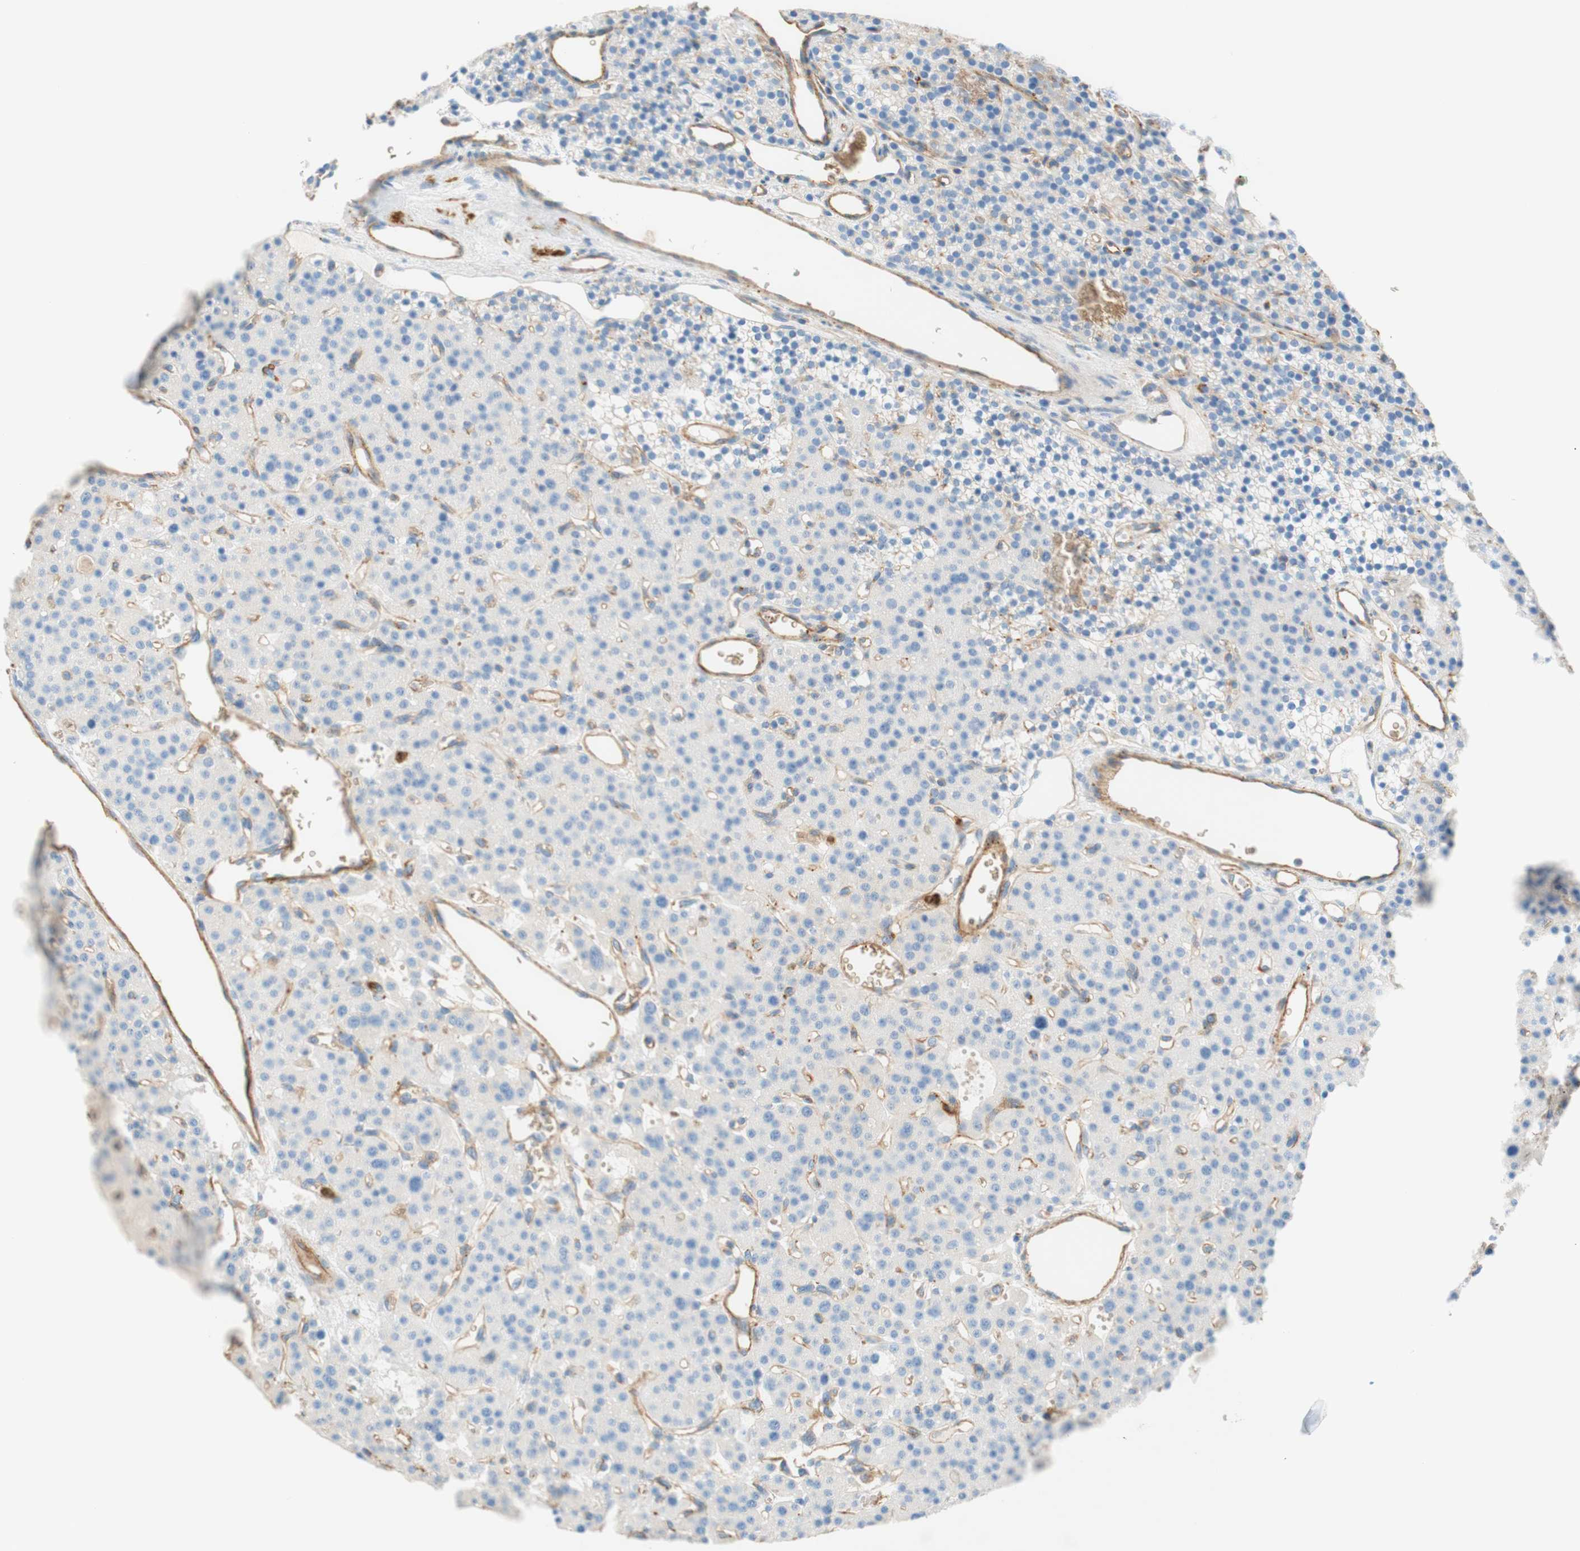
{"staining": {"intensity": "weak", "quantity": "<25%", "location": "cytoplasmic/membranous"}, "tissue": "parathyroid gland", "cell_type": "Glandular cells", "image_type": "normal", "snomed": [{"axis": "morphology", "description": "Normal tissue, NOS"}, {"axis": "morphology", "description": "Adenoma, NOS"}, {"axis": "topography", "description": "Parathyroid gland"}], "caption": "IHC image of unremarkable human parathyroid gland stained for a protein (brown), which demonstrates no expression in glandular cells.", "gene": "STOM", "patient": {"sex": "female", "age": 81}}